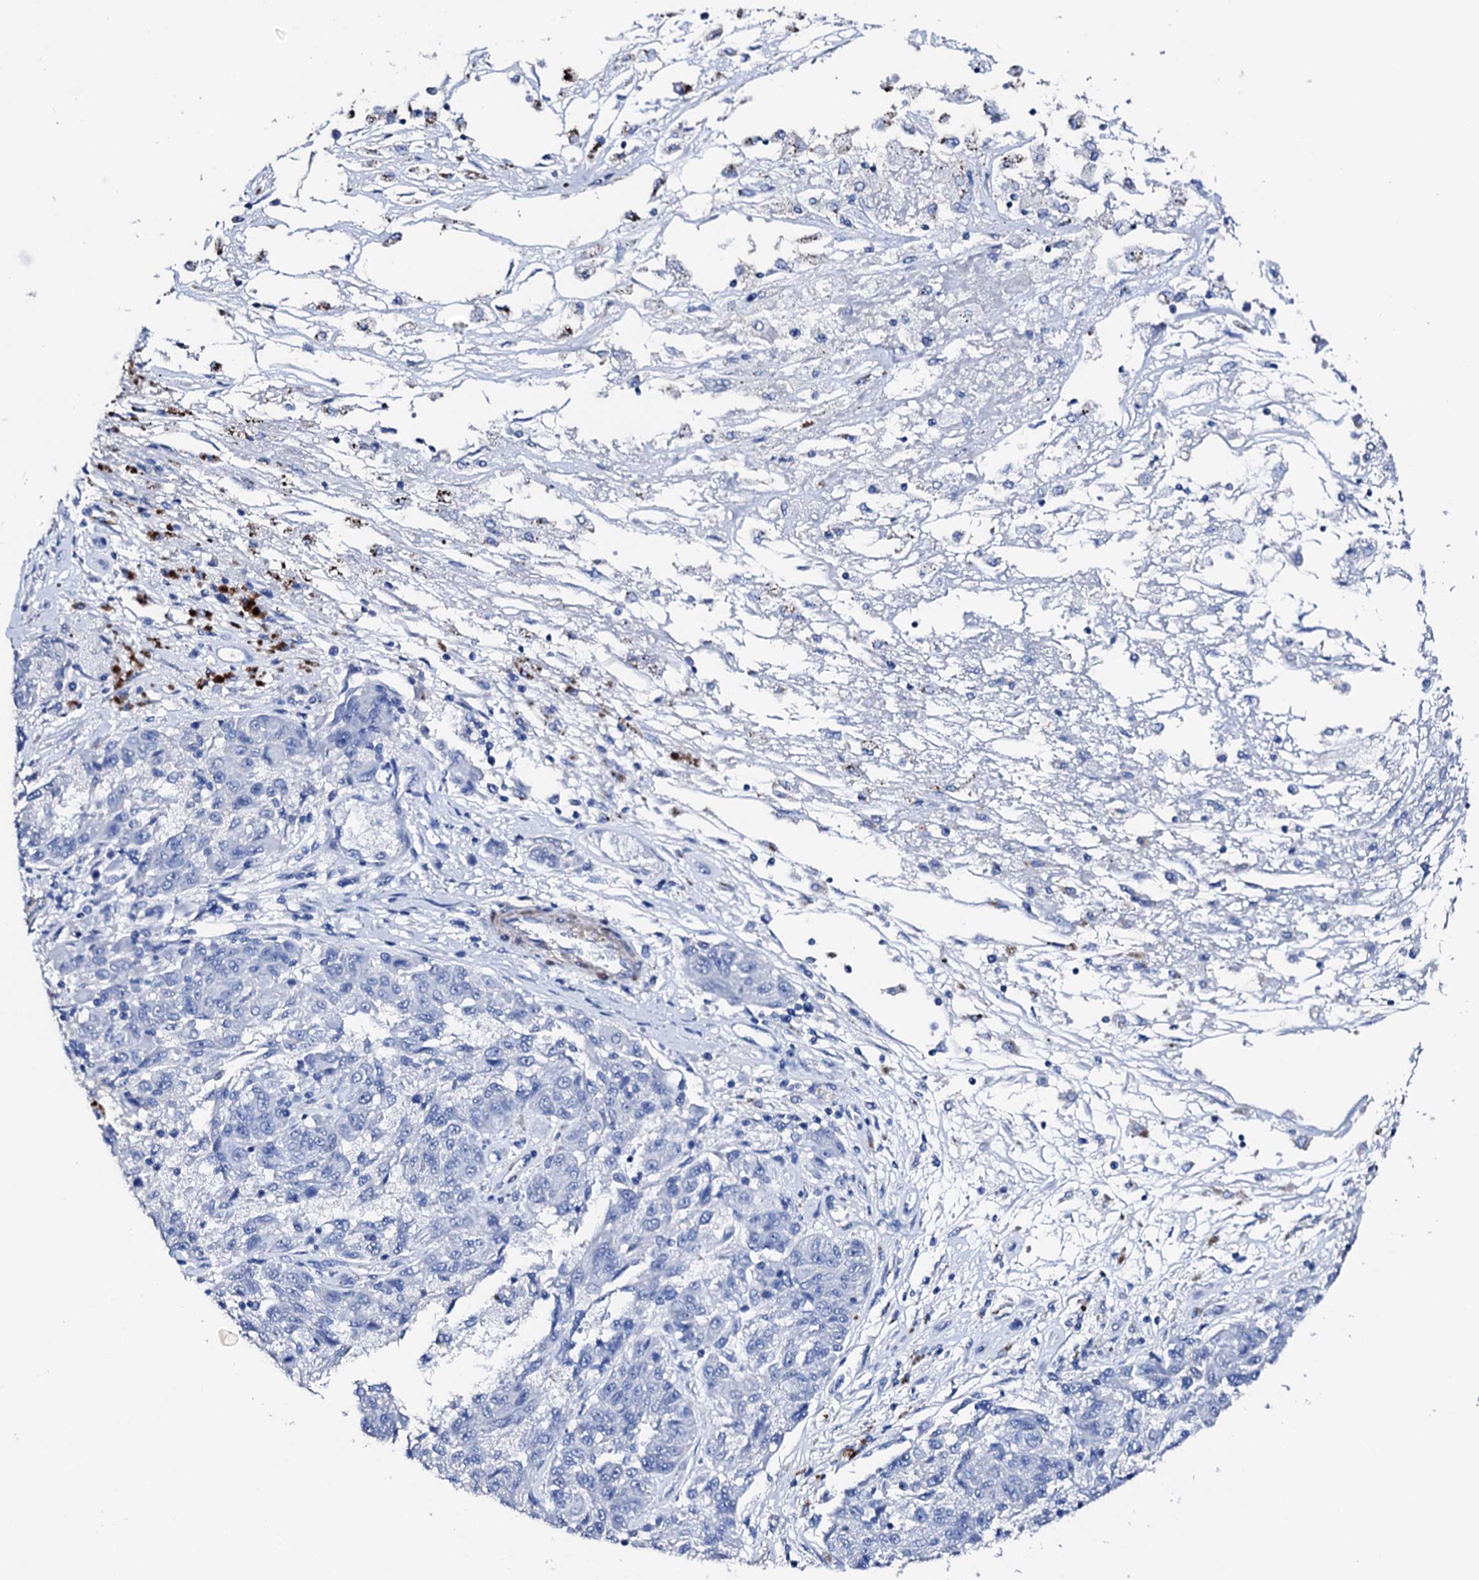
{"staining": {"intensity": "negative", "quantity": "none", "location": "none"}, "tissue": "melanoma", "cell_type": "Tumor cells", "image_type": "cancer", "snomed": [{"axis": "morphology", "description": "Malignant melanoma, NOS"}, {"axis": "topography", "description": "Skin"}], "caption": "Malignant melanoma was stained to show a protein in brown. There is no significant staining in tumor cells. (Stains: DAB (3,3'-diaminobenzidine) immunohistochemistry (IHC) with hematoxylin counter stain, Microscopy: brightfield microscopy at high magnification).", "gene": "NRIP2", "patient": {"sex": "male", "age": 53}}